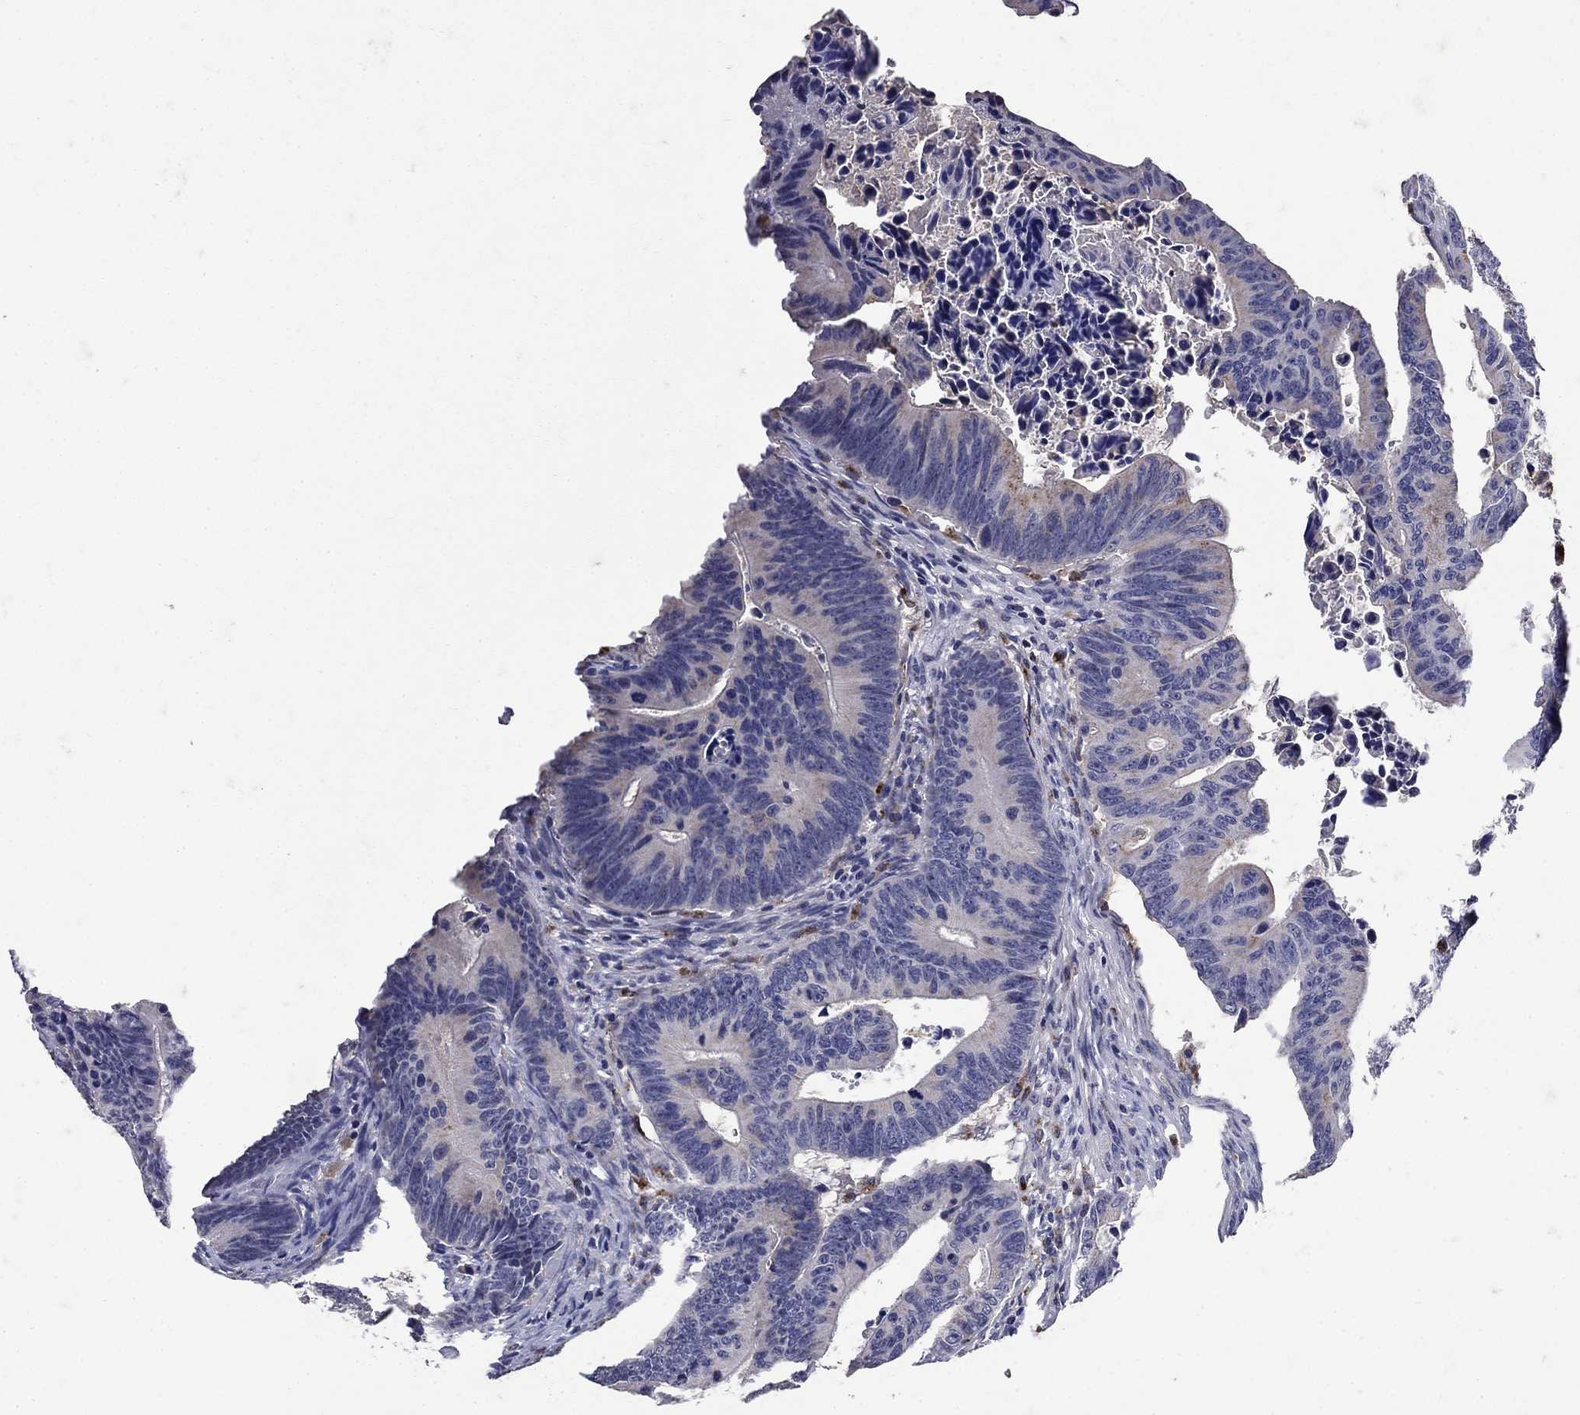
{"staining": {"intensity": "negative", "quantity": "none", "location": "none"}, "tissue": "colorectal cancer", "cell_type": "Tumor cells", "image_type": "cancer", "snomed": [{"axis": "morphology", "description": "Adenocarcinoma, NOS"}, {"axis": "topography", "description": "Colon"}], "caption": "The photomicrograph exhibits no significant expression in tumor cells of colorectal cancer.", "gene": "NPC2", "patient": {"sex": "female", "age": 87}}